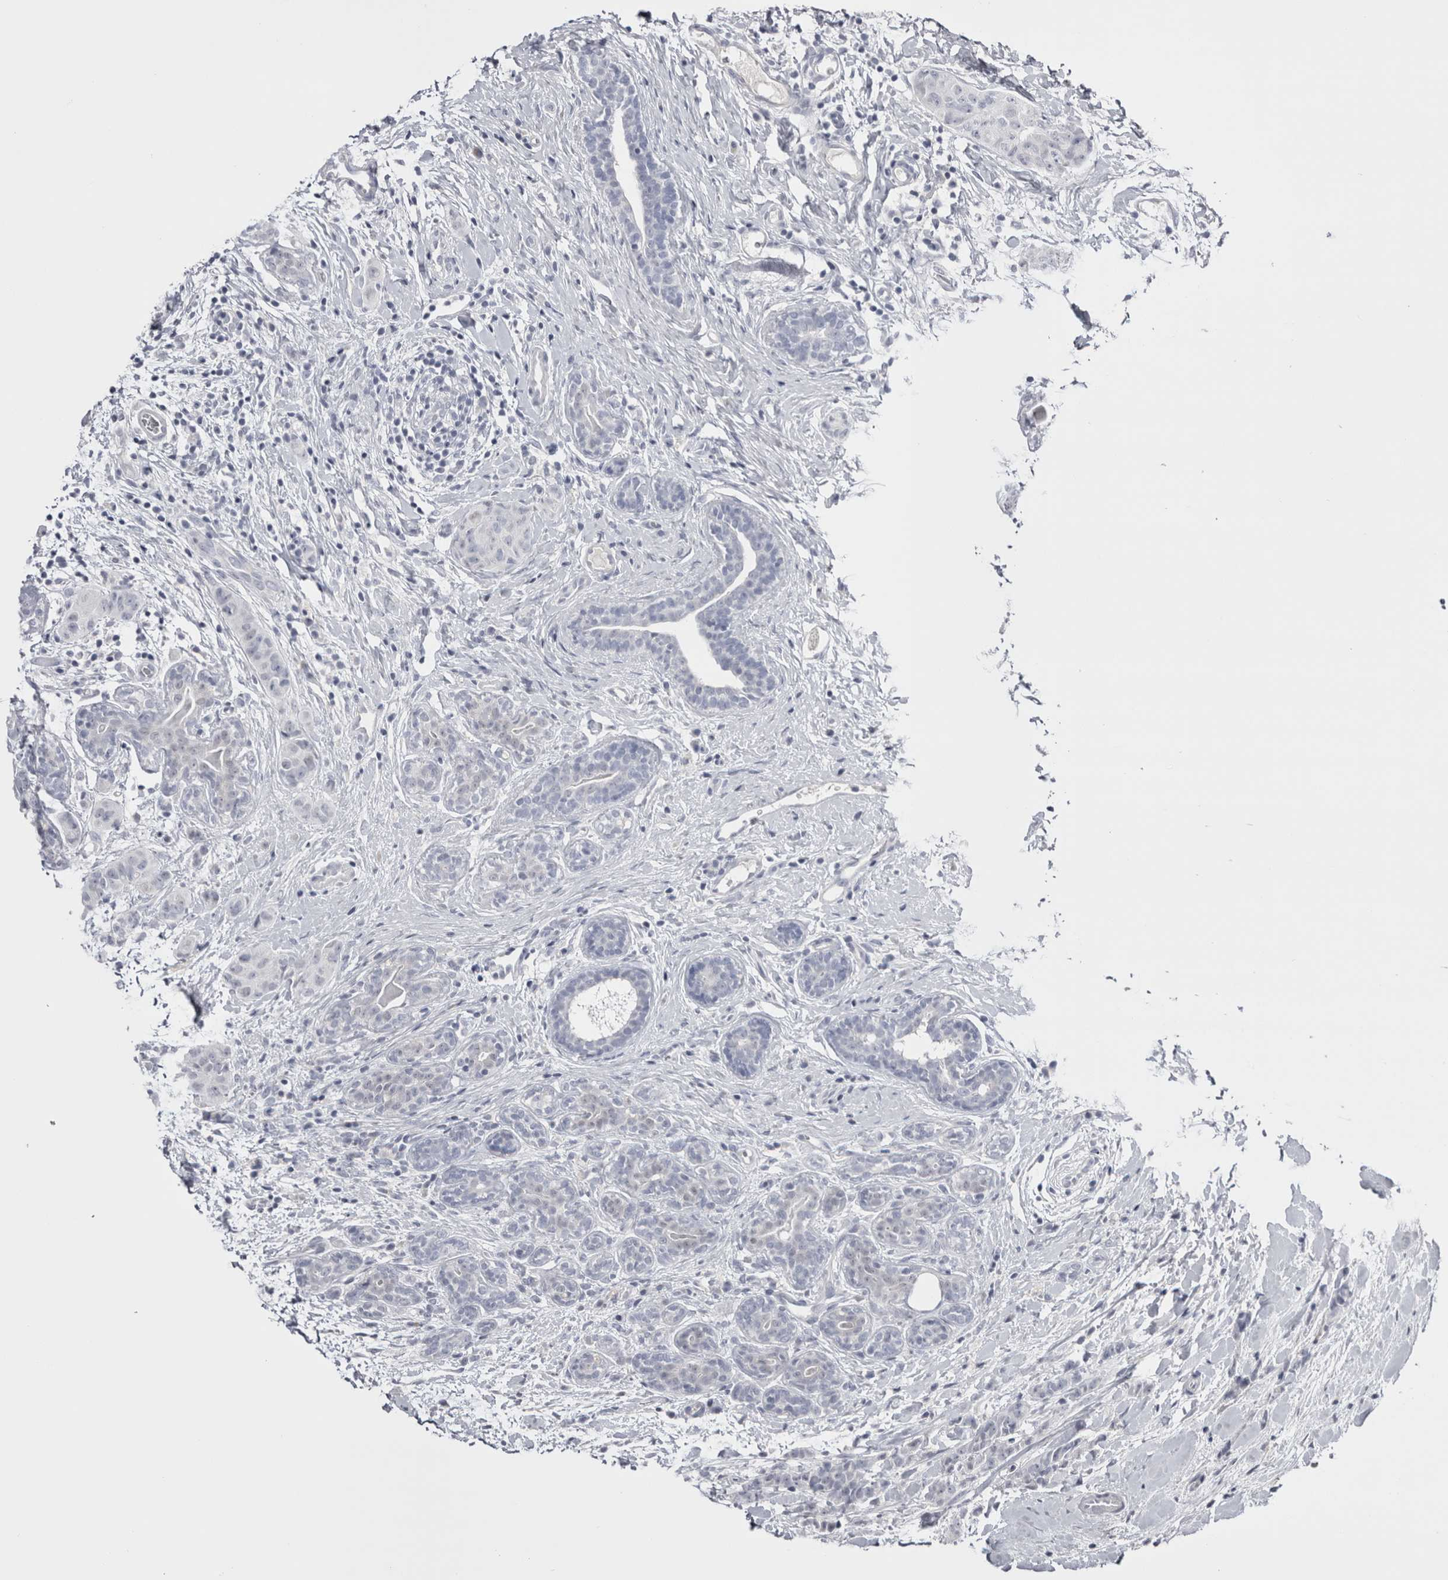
{"staining": {"intensity": "negative", "quantity": "none", "location": "none"}, "tissue": "breast cancer", "cell_type": "Tumor cells", "image_type": "cancer", "snomed": [{"axis": "morphology", "description": "Normal tissue, NOS"}, {"axis": "morphology", "description": "Duct carcinoma"}, {"axis": "topography", "description": "Breast"}], "caption": "This is an immunohistochemistry histopathology image of intraductal carcinoma (breast). There is no positivity in tumor cells.", "gene": "FNDC8", "patient": {"sex": "female", "age": 40}}